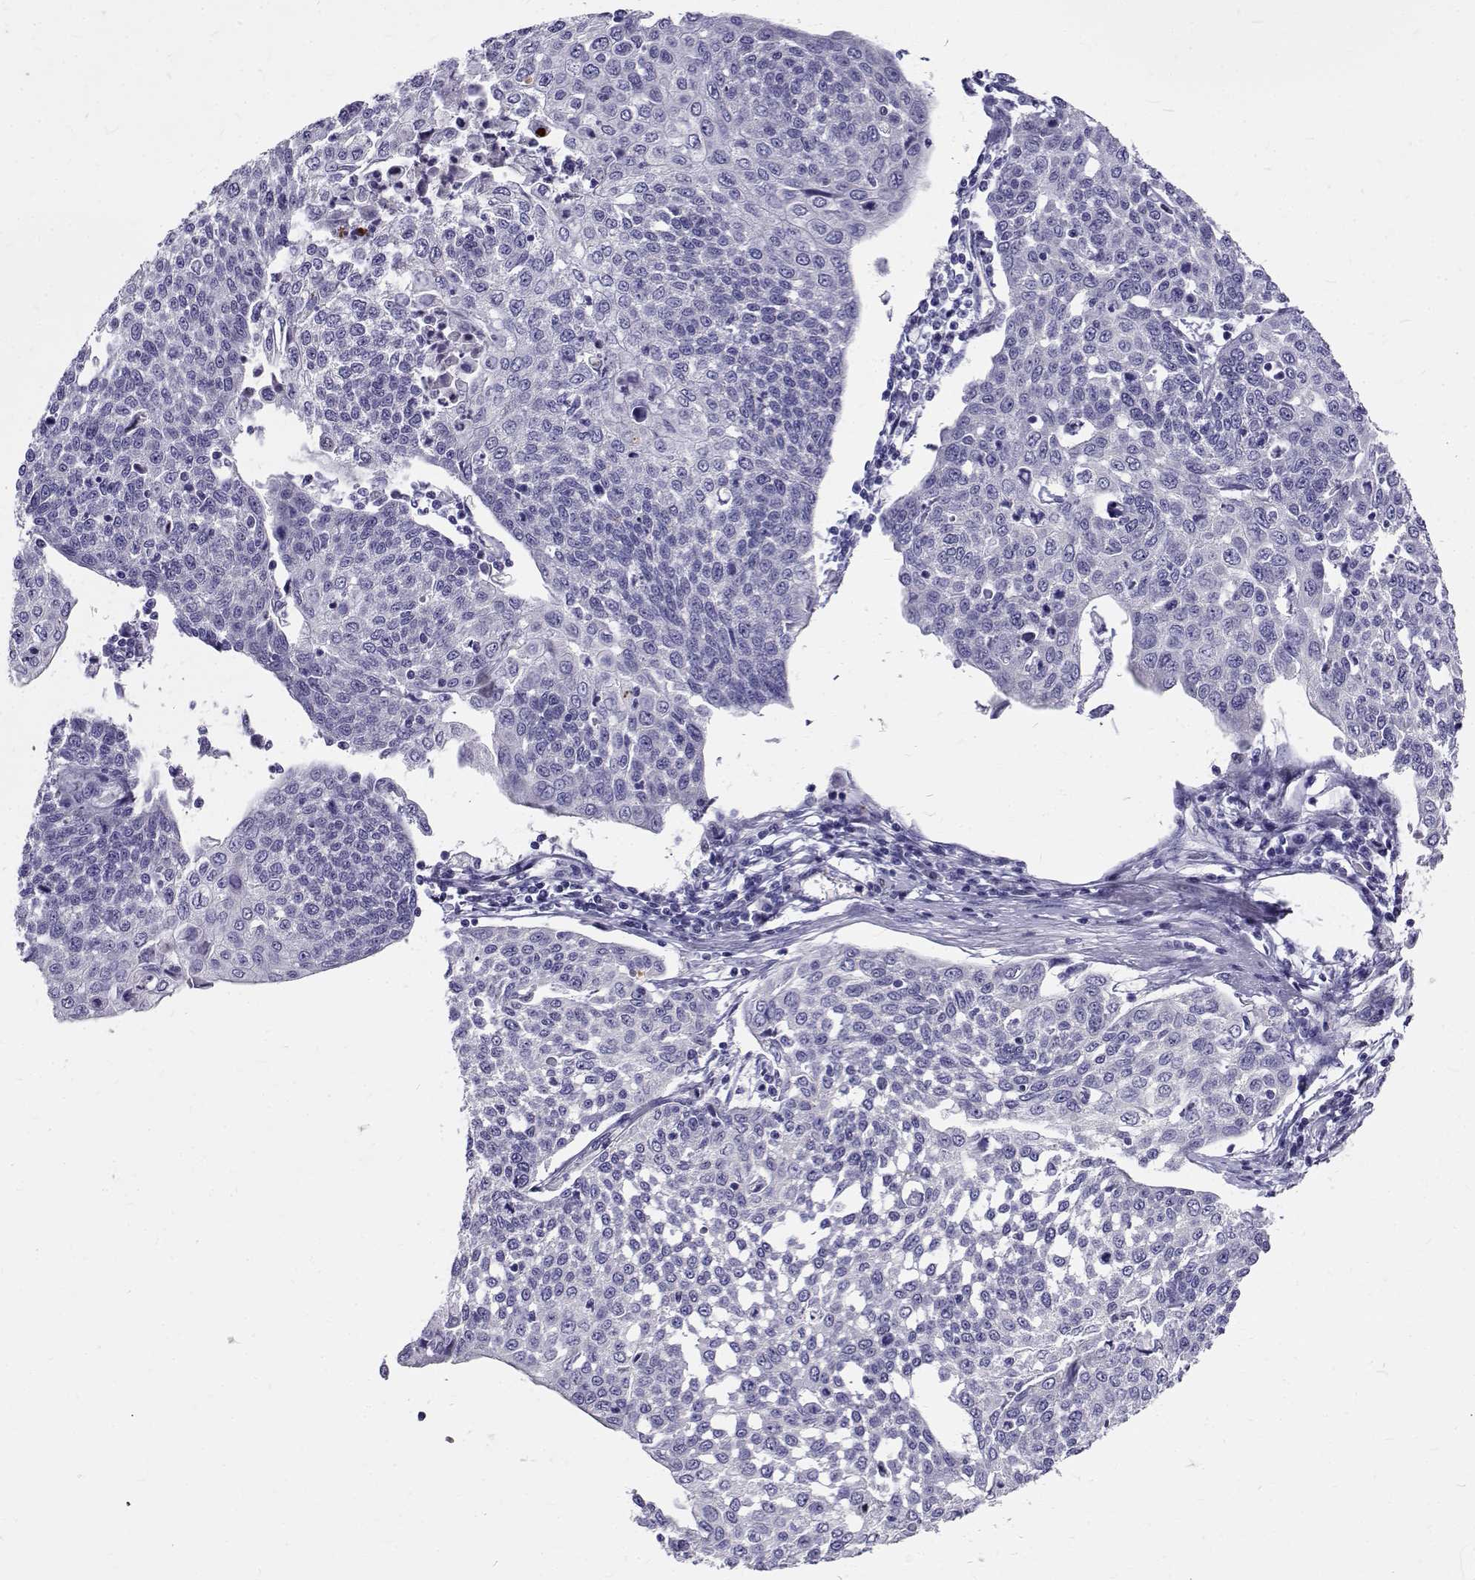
{"staining": {"intensity": "negative", "quantity": "none", "location": "none"}, "tissue": "cervical cancer", "cell_type": "Tumor cells", "image_type": "cancer", "snomed": [{"axis": "morphology", "description": "Squamous cell carcinoma, NOS"}, {"axis": "topography", "description": "Cervix"}], "caption": "Tumor cells are negative for protein expression in human cervical cancer. (DAB immunohistochemistry with hematoxylin counter stain).", "gene": "IGSF1", "patient": {"sex": "female", "age": 34}}